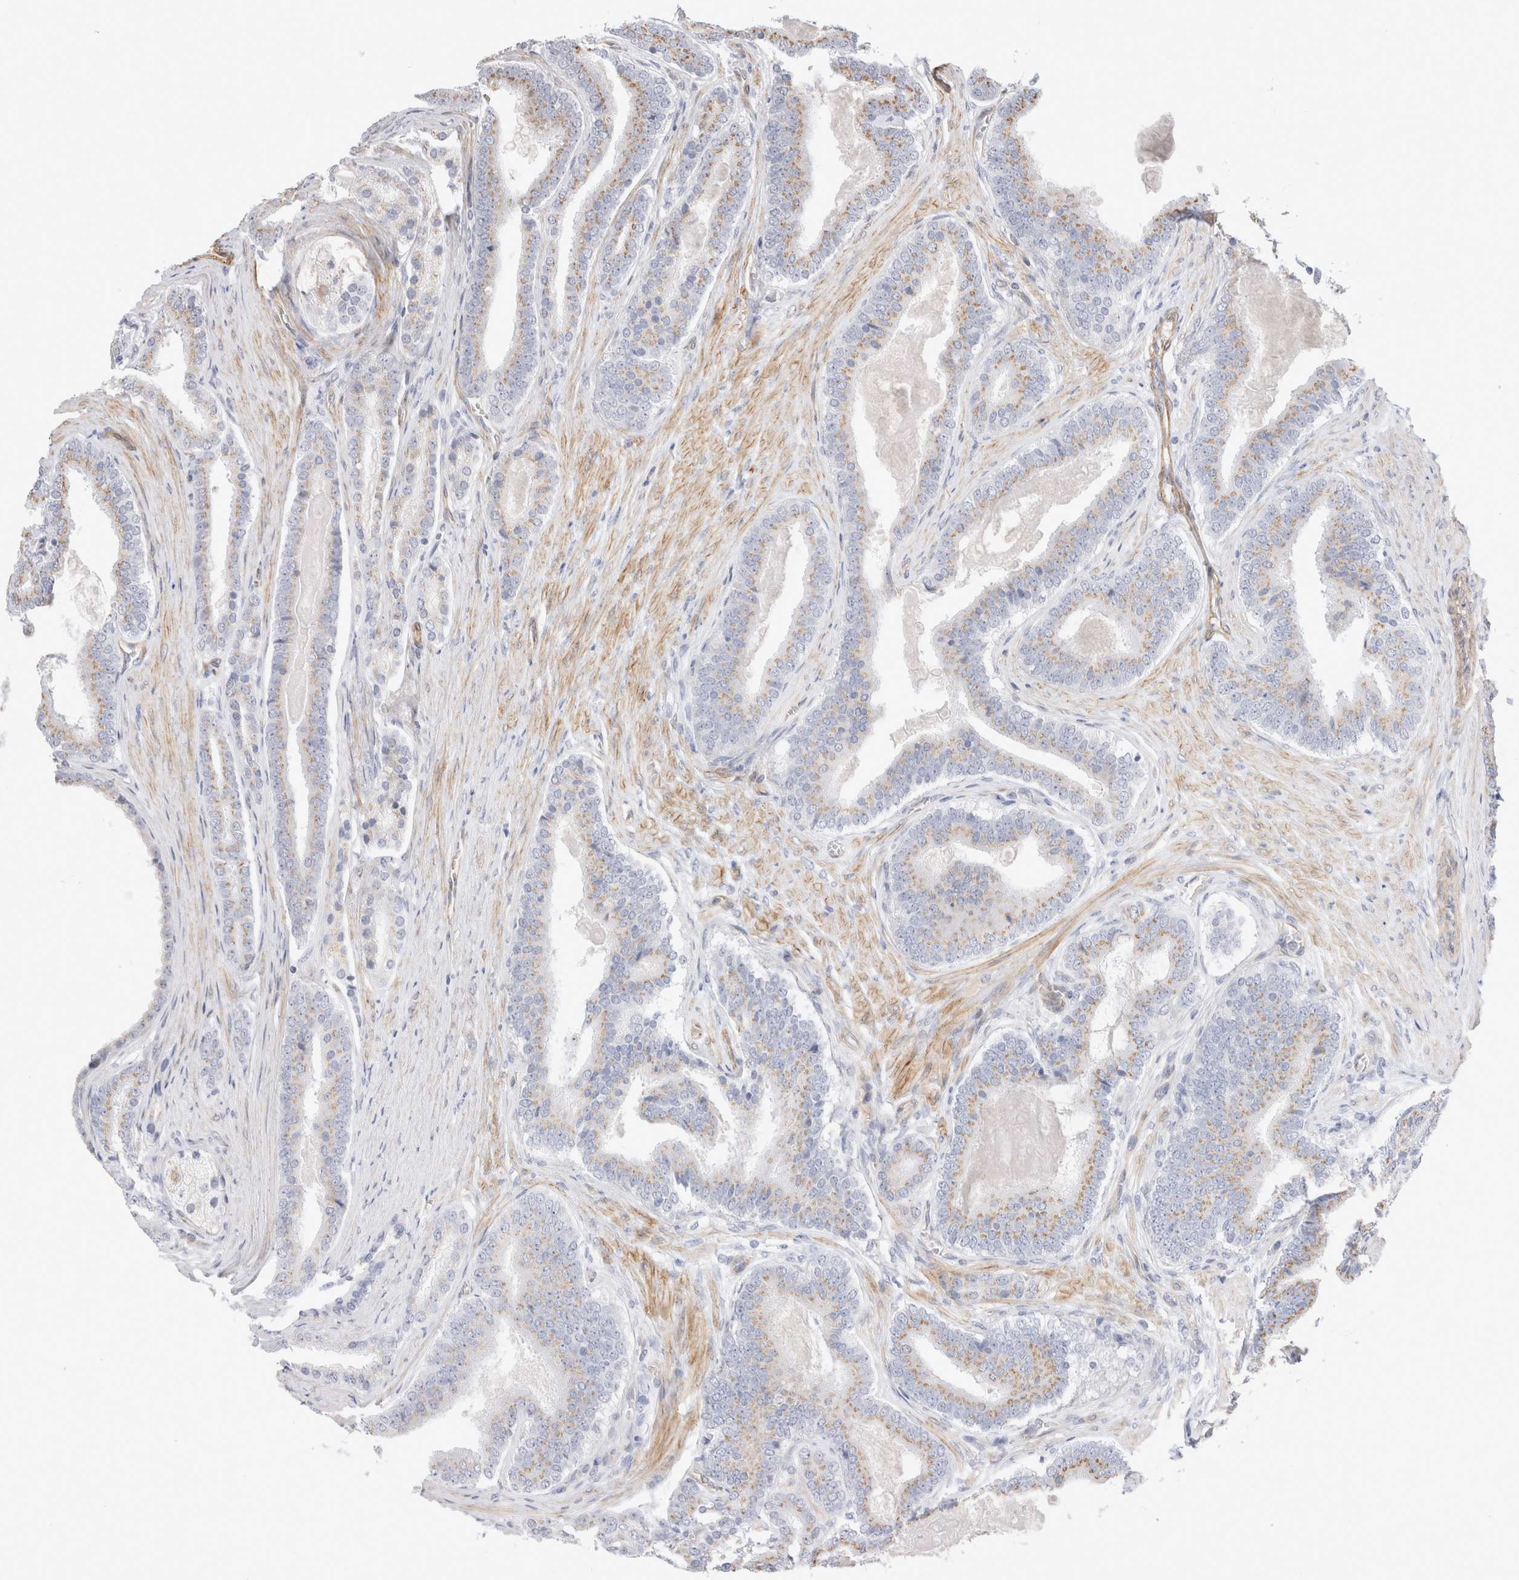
{"staining": {"intensity": "moderate", "quantity": "25%-75%", "location": "cytoplasmic/membranous"}, "tissue": "prostate cancer", "cell_type": "Tumor cells", "image_type": "cancer", "snomed": [{"axis": "morphology", "description": "Adenocarcinoma, High grade"}, {"axis": "topography", "description": "Prostate"}], "caption": "Protein analysis of prostate cancer (high-grade adenocarcinoma) tissue demonstrates moderate cytoplasmic/membranous positivity in approximately 25%-75% of tumor cells.", "gene": "CAAP1", "patient": {"sex": "male", "age": 60}}